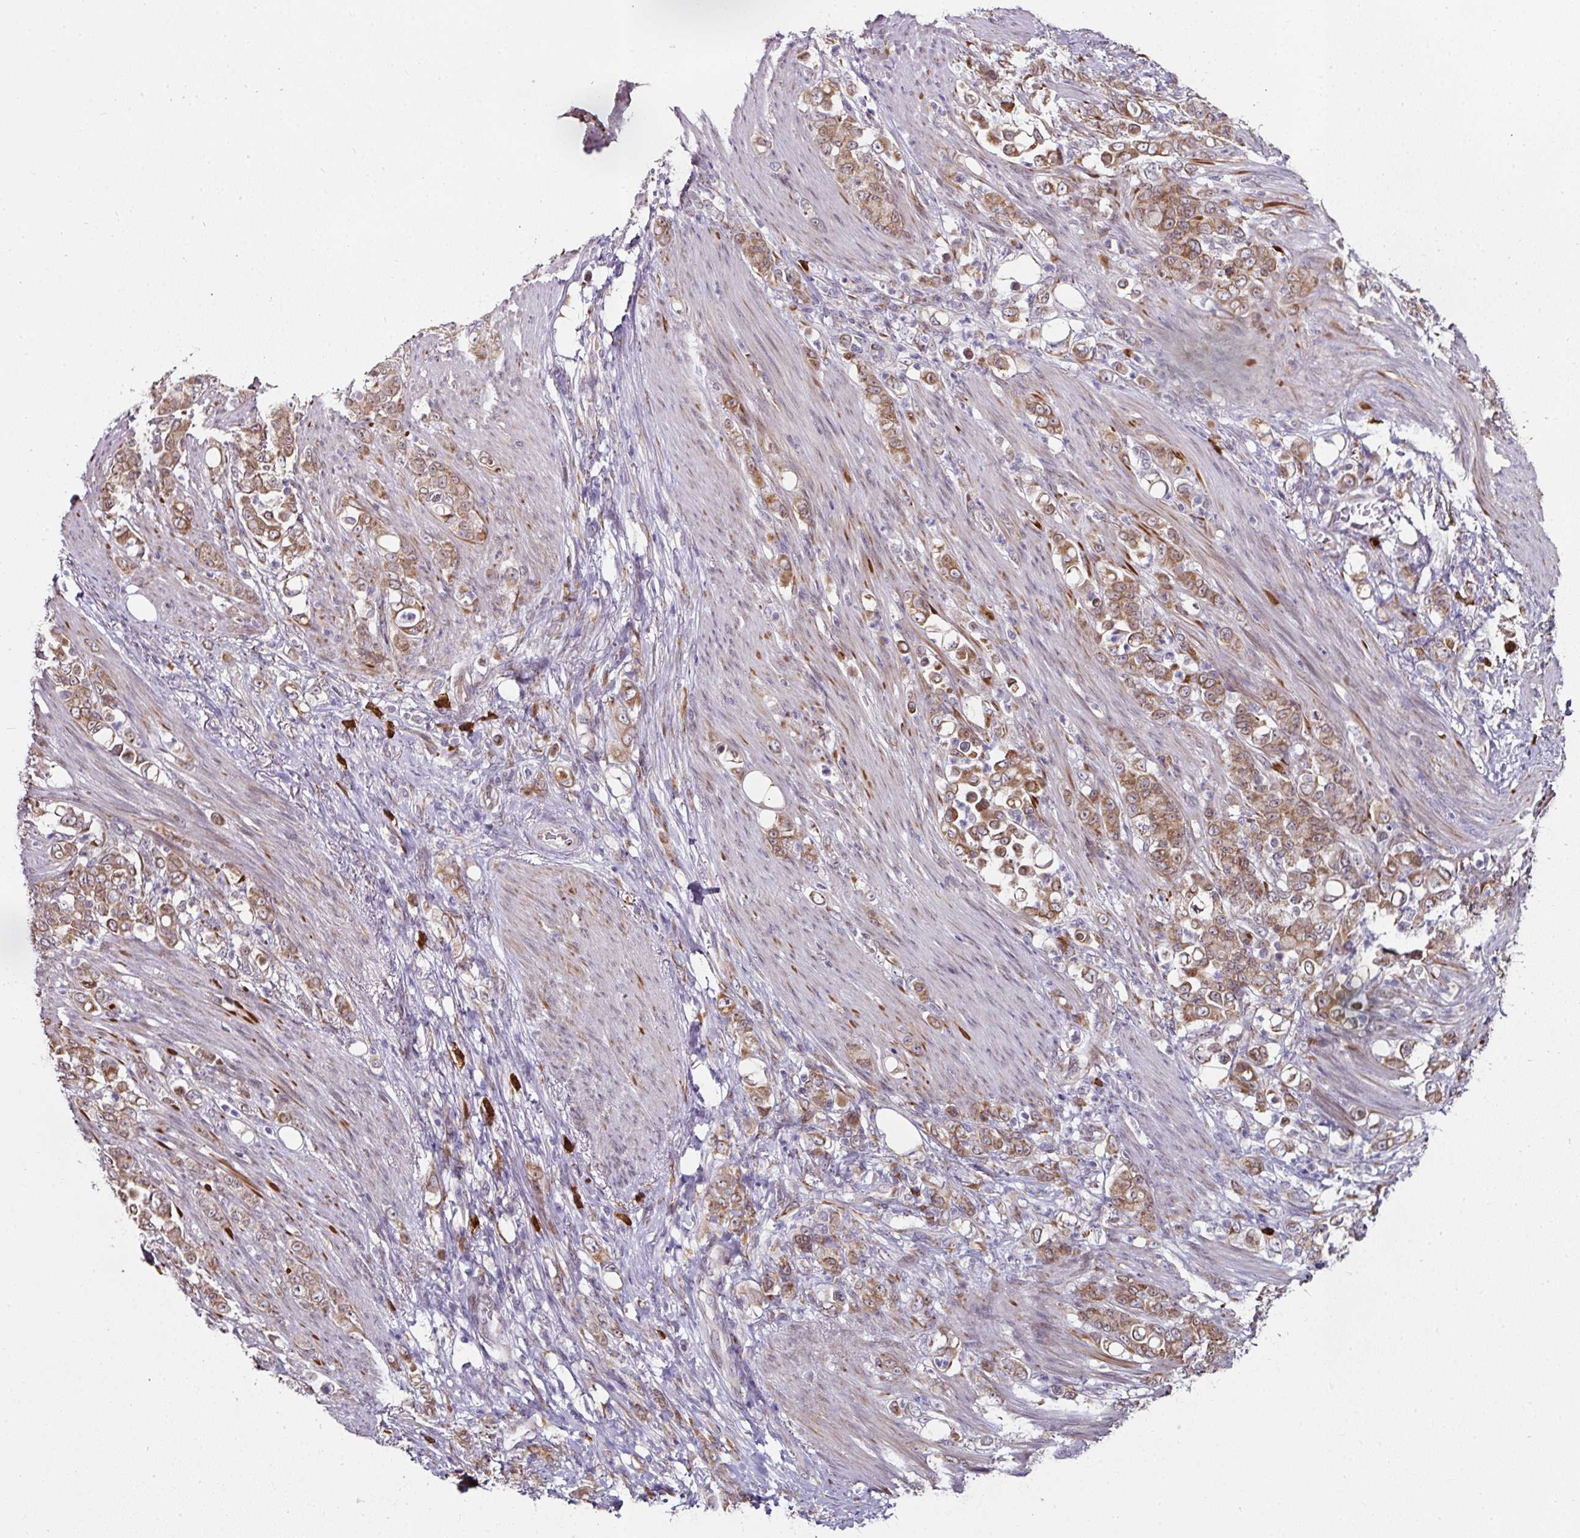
{"staining": {"intensity": "moderate", "quantity": ">75%", "location": "cytoplasmic/membranous"}, "tissue": "stomach cancer", "cell_type": "Tumor cells", "image_type": "cancer", "snomed": [{"axis": "morphology", "description": "Adenocarcinoma, NOS"}, {"axis": "topography", "description": "Stomach"}], "caption": "IHC staining of stomach cancer, which exhibits medium levels of moderate cytoplasmic/membranous expression in about >75% of tumor cells indicating moderate cytoplasmic/membranous protein staining. The staining was performed using DAB (3,3'-diaminobenzidine) (brown) for protein detection and nuclei were counterstained in hematoxylin (blue).", "gene": "APOLD1", "patient": {"sex": "female", "age": 79}}